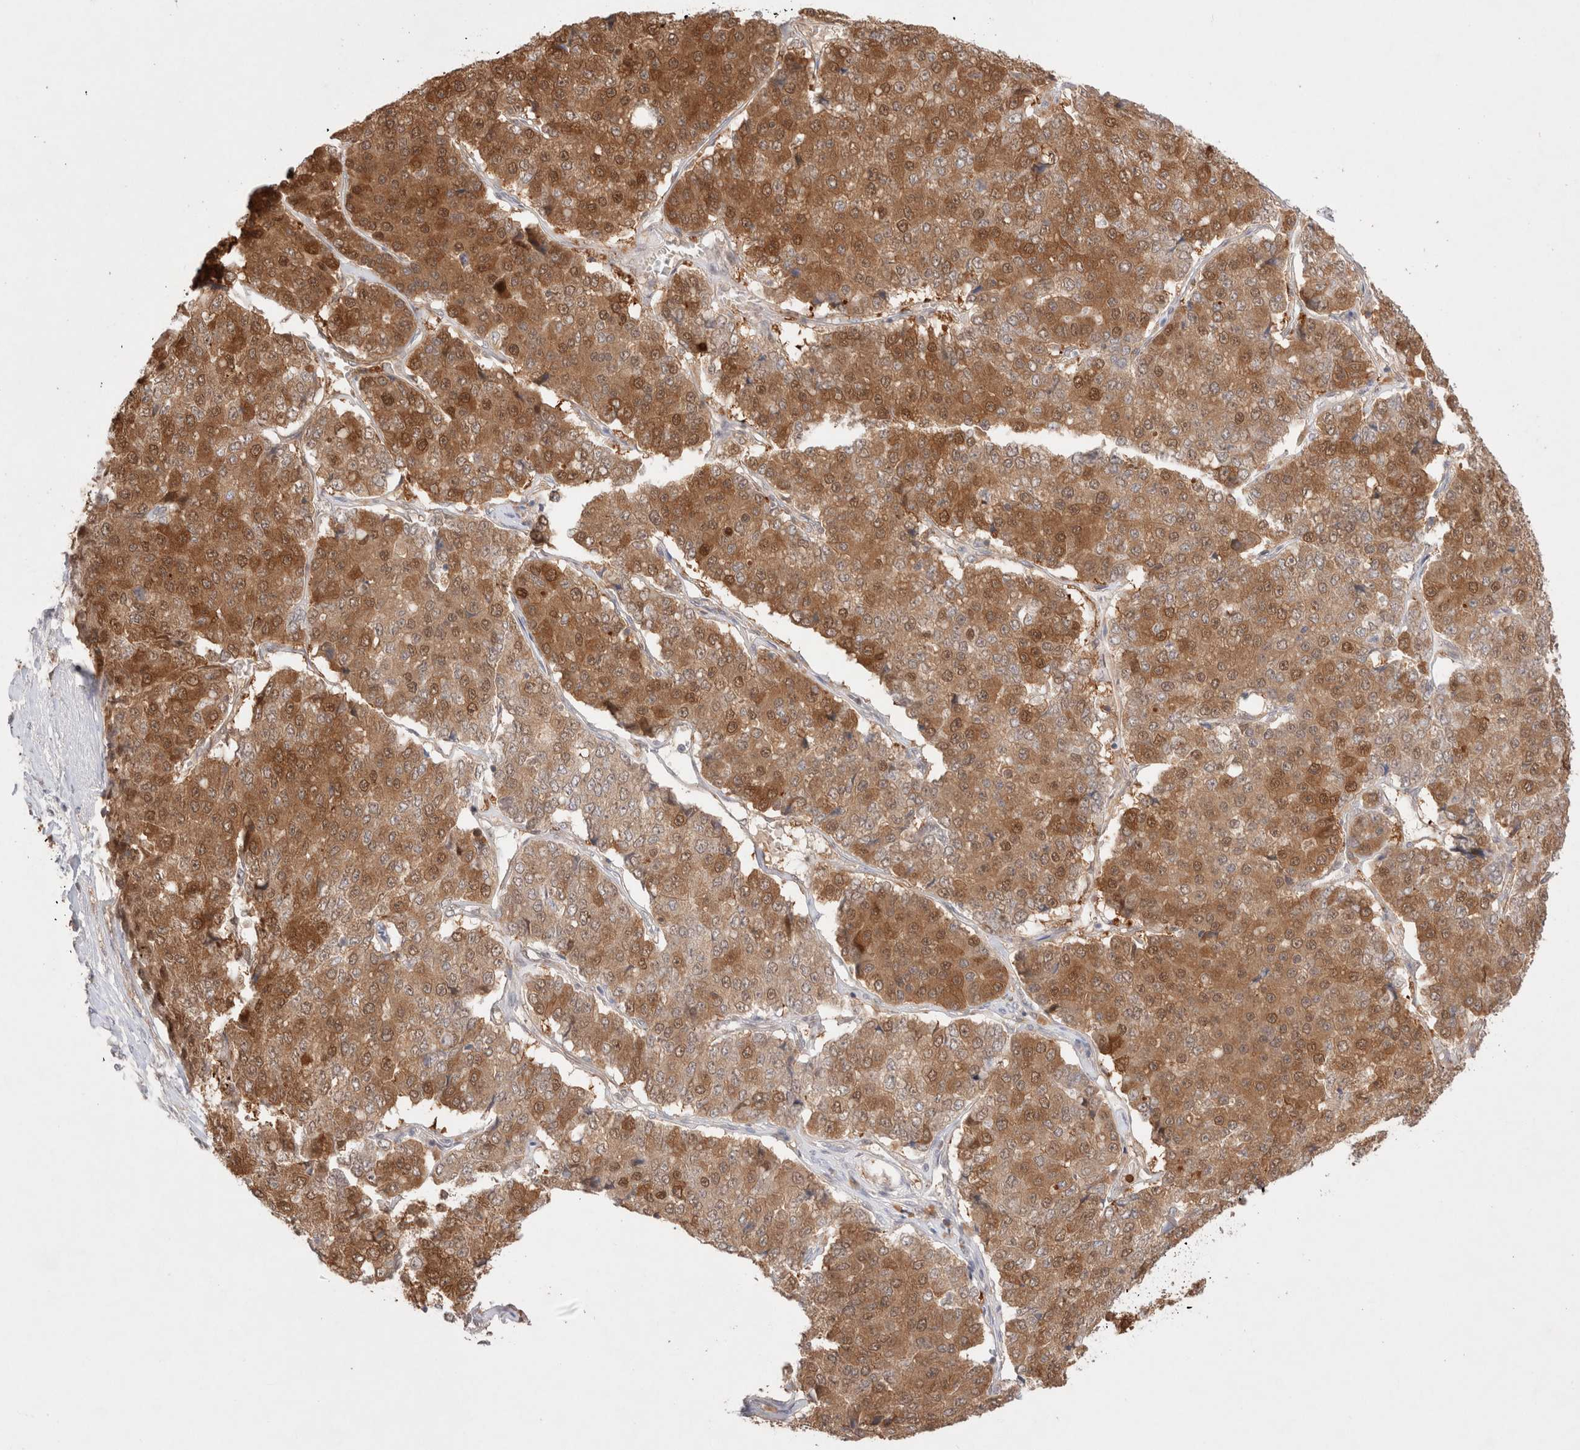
{"staining": {"intensity": "moderate", "quantity": ">75%", "location": "cytoplasmic/membranous,nuclear"}, "tissue": "pancreatic cancer", "cell_type": "Tumor cells", "image_type": "cancer", "snomed": [{"axis": "morphology", "description": "Adenocarcinoma, NOS"}, {"axis": "topography", "description": "Pancreas"}], "caption": "DAB (3,3'-diaminobenzidine) immunohistochemical staining of pancreatic cancer (adenocarcinoma) shows moderate cytoplasmic/membranous and nuclear protein positivity in about >75% of tumor cells.", "gene": "STARD10", "patient": {"sex": "male", "age": 50}}